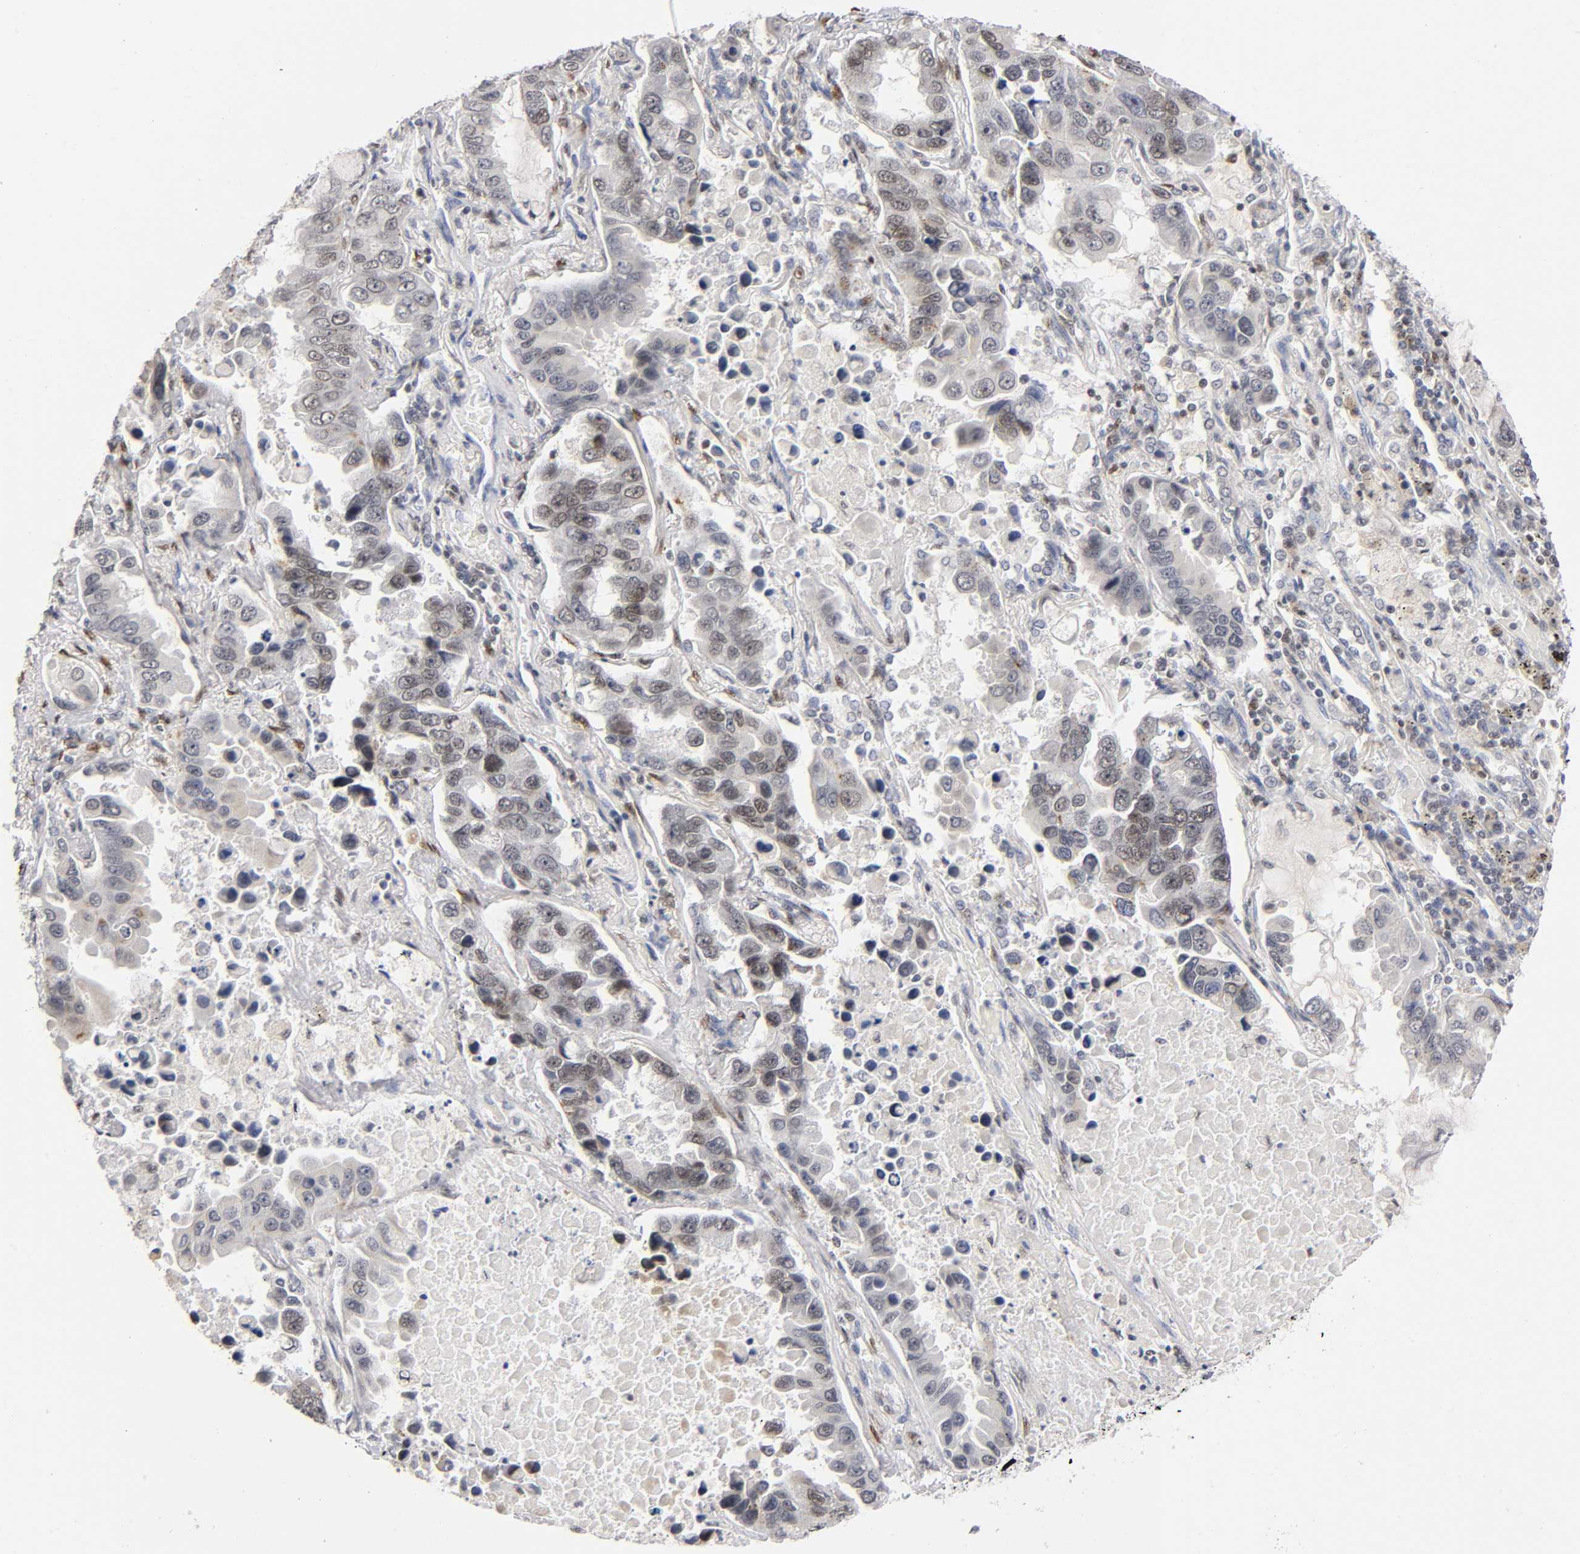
{"staining": {"intensity": "moderate", "quantity": "<25%", "location": "nuclear"}, "tissue": "lung cancer", "cell_type": "Tumor cells", "image_type": "cancer", "snomed": [{"axis": "morphology", "description": "Adenocarcinoma, NOS"}, {"axis": "topography", "description": "Lung"}], "caption": "Brown immunohistochemical staining in lung cancer (adenocarcinoma) displays moderate nuclear staining in about <25% of tumor cells.", "gene": "RUNX1", "patient": {"sex": "male", "age": 64}}